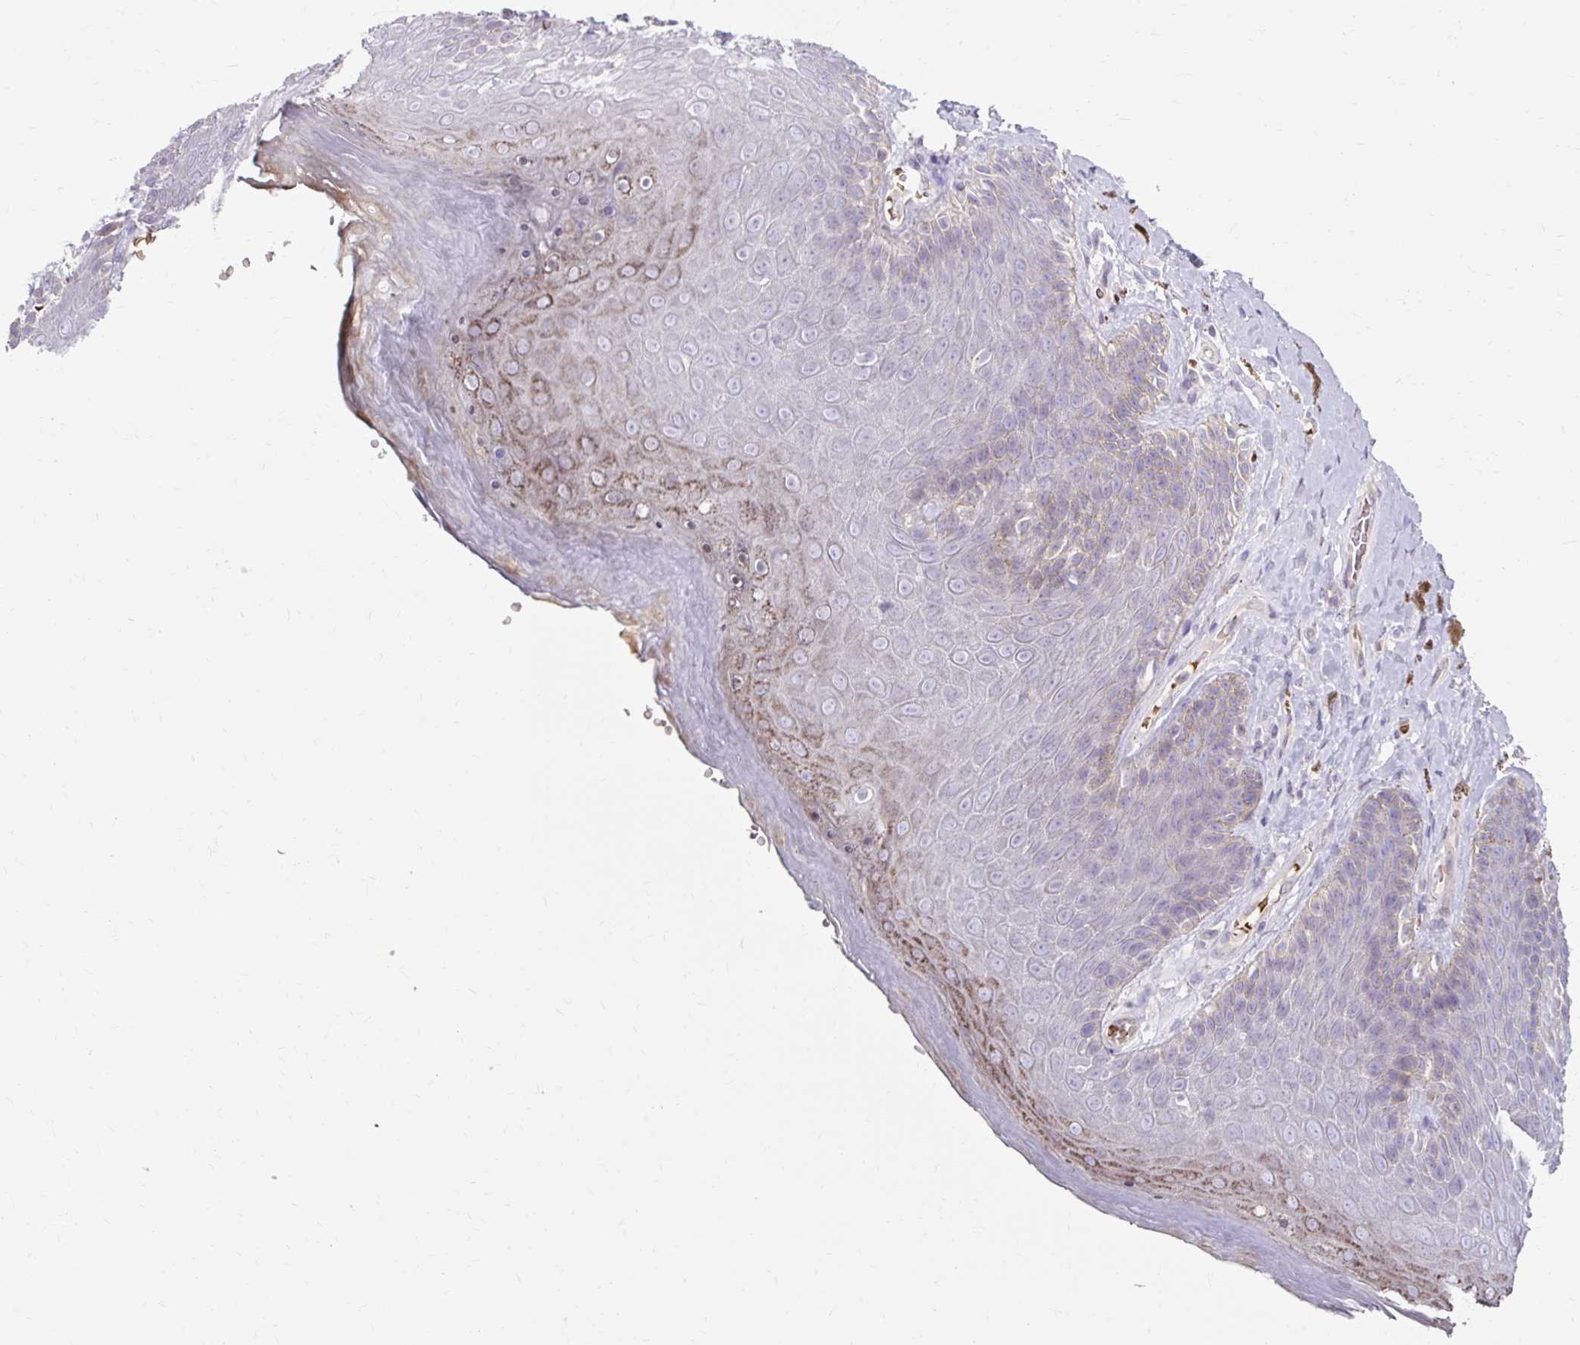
{"staining": {"intensity": "moderate", "quantity": "<25%", "location": "cytoplasmic/membranous"}, "tissue": "skin", "cell_type": "Epidermal cells", "image_type": "normal", "snomed": [{"axis": "morphology", "description": "Normal tissue, NOS"}, {"axis": "topography", "description": "Anal"}, {"axis": "topography", "description": "Peripheral nerve tissue"}], "caption": "IHC of benign skin exhibits low levels of moderate cytoplasmic/membranous expression in about <25% of epidermal cells.", "gene": "USHBP1", "patient": {"sex": "male", "age": 53}}